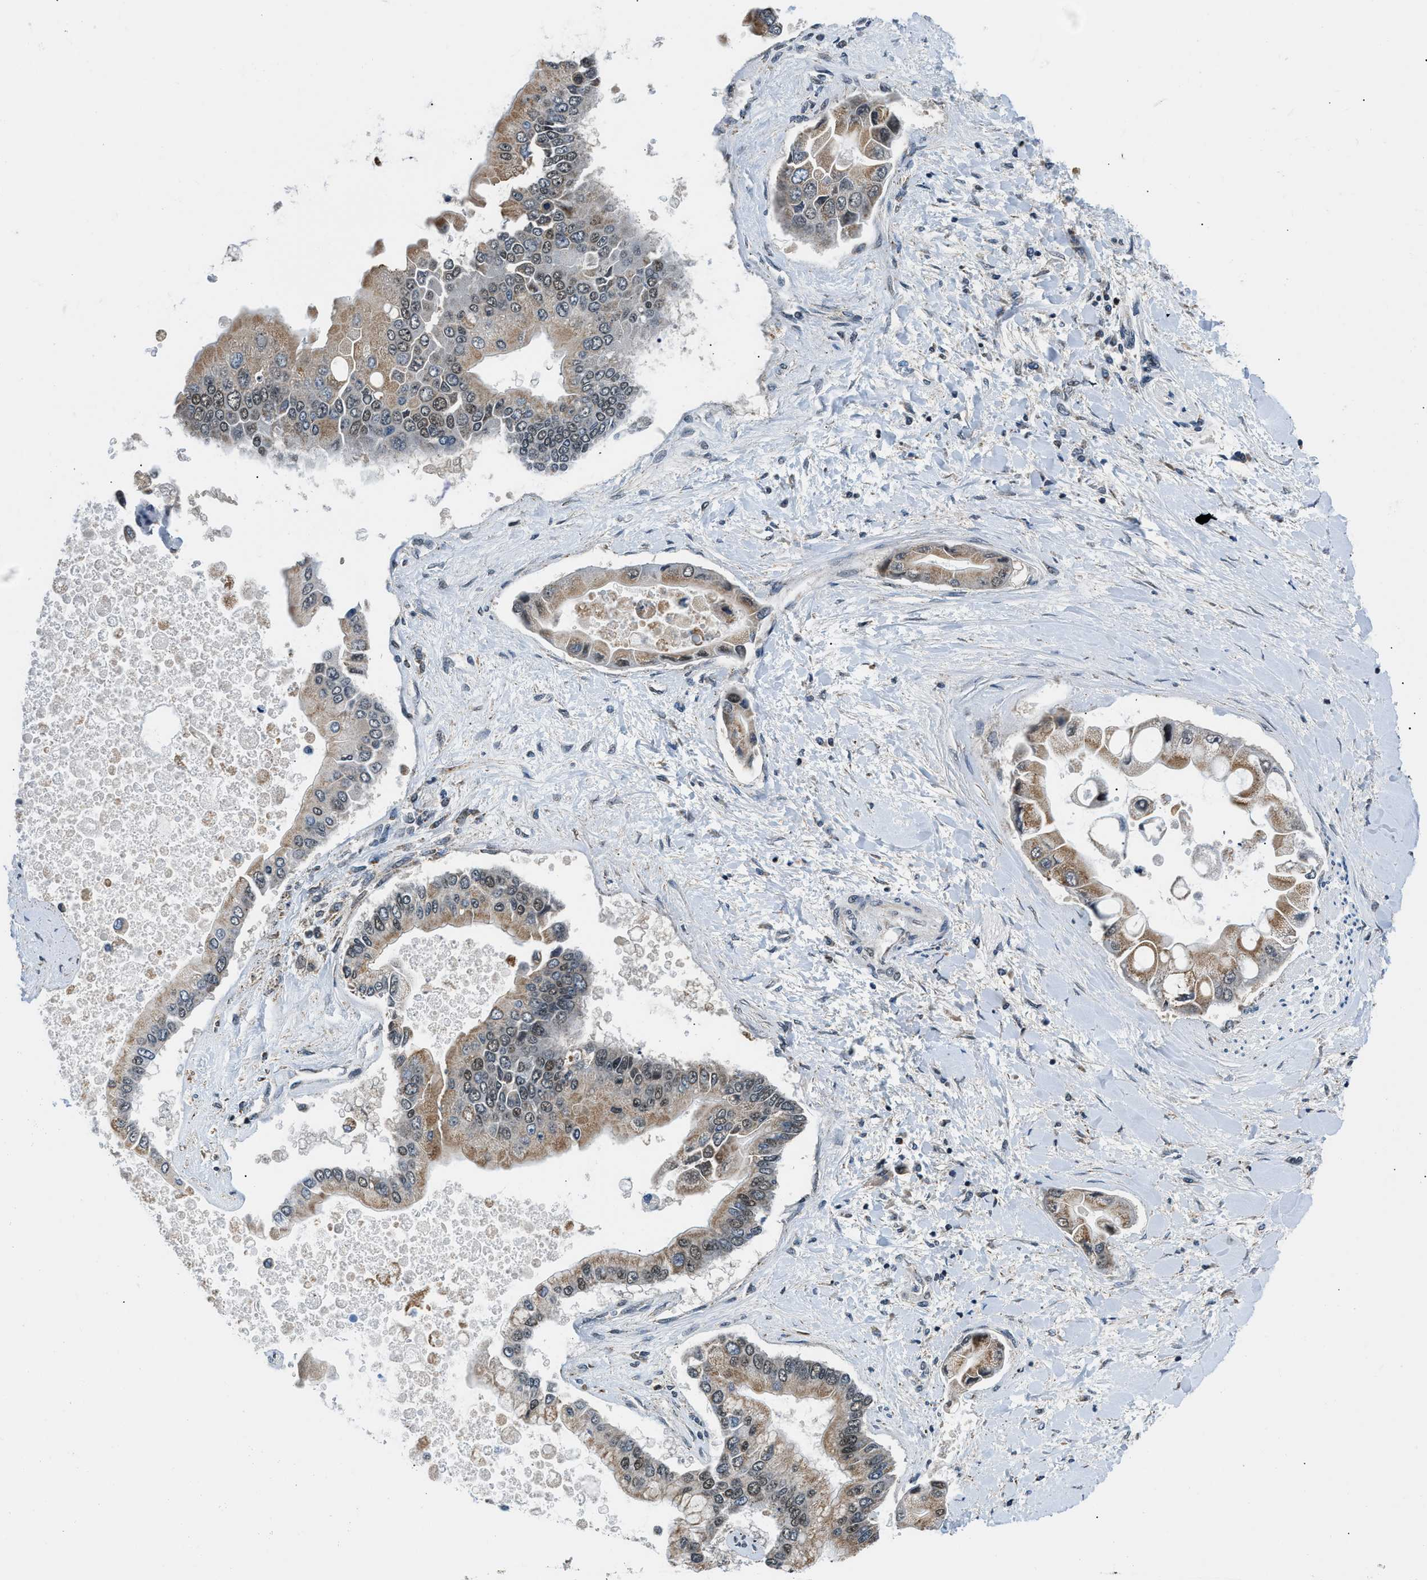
{"staining": {"intensity": "moderate", "quantity": "25%-75%", "location": "cytoplasmic/membranous,nuclear"}, "tissue": "liver cancer", "cell_type": "Tumor cells", "image_type": "cancer", "snomed": [{"axis": "morphology", "description": "Cholangiocarcinoma"}, {"axis": "topography", "description": "Liver"}], "caption": "Immunohistochemistry staining of liver cancer, which shows medium levels of moderate cytoplasmic/membranous and nuclear positivity in approximately 25%-75% of tumor cells indicating moderate cytoplasmic/membranous and nuclear protein staining. The staining was performed using DAB (brown) for protein detection and nuclei were counterstained in hematoxylin (blue).", "gene": "KDM3B", "patient": {"sex": "male", "age": 50}}